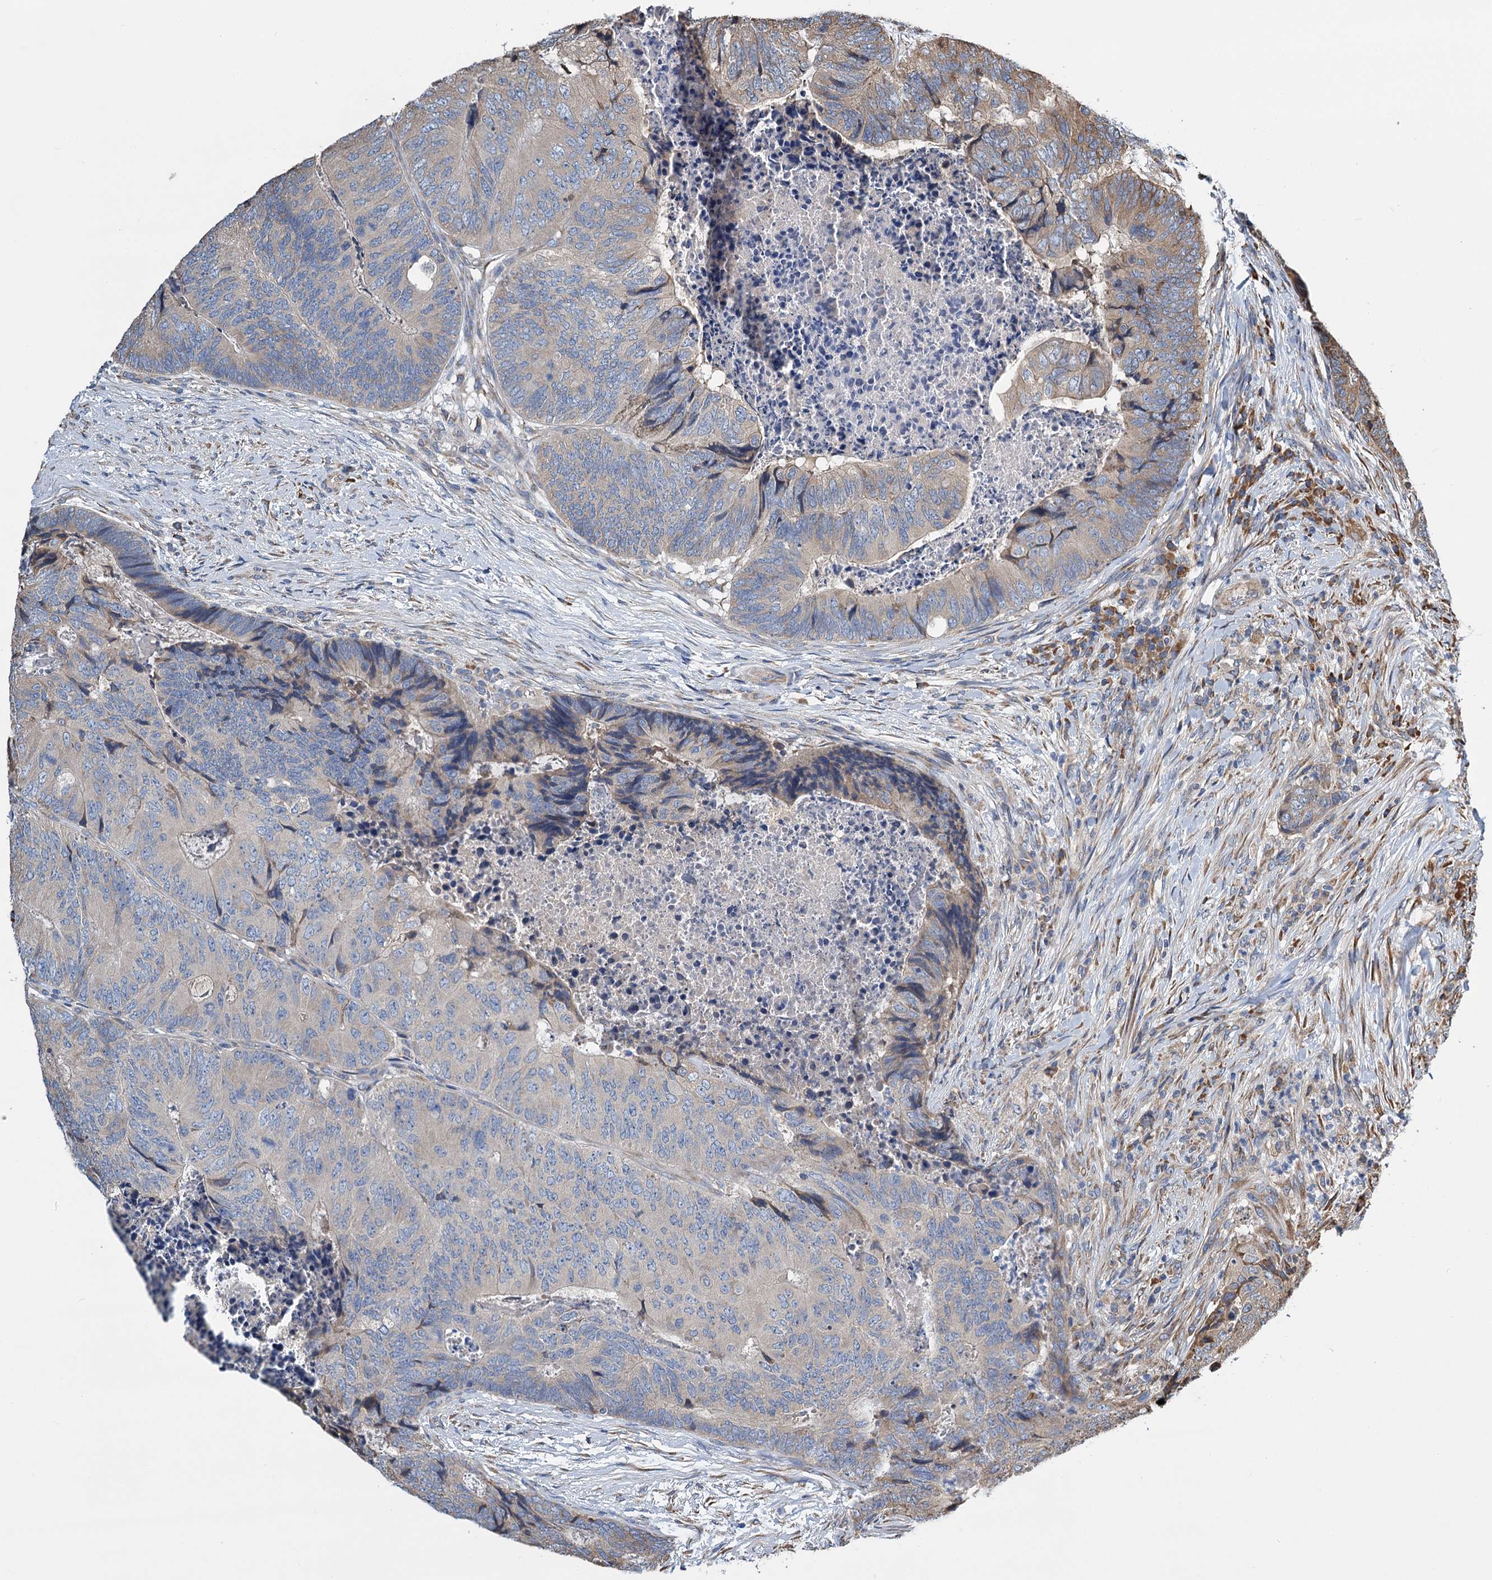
{"staining": {"intensity": "moderate", "quantity": "<25%", "location": "cytoplasmic/membranous"}, "tissue": "colorectal cancer", "cell_type": "Tumor cells", "image_type": "cancer", "snomed": [{"axis": "morphology", "description": "Adenocarcinoma, NOS"}, {"axis": "topography", "description": "Colon"}], "caption": "Human colorectal adenocarcinoma stained with a brown dye reveals moderate cytoplasmic/membranous positive positivity in about <25% of tumor cells.", "gene": "LINS1", "patient": {"sex": "female", "age": 67}}